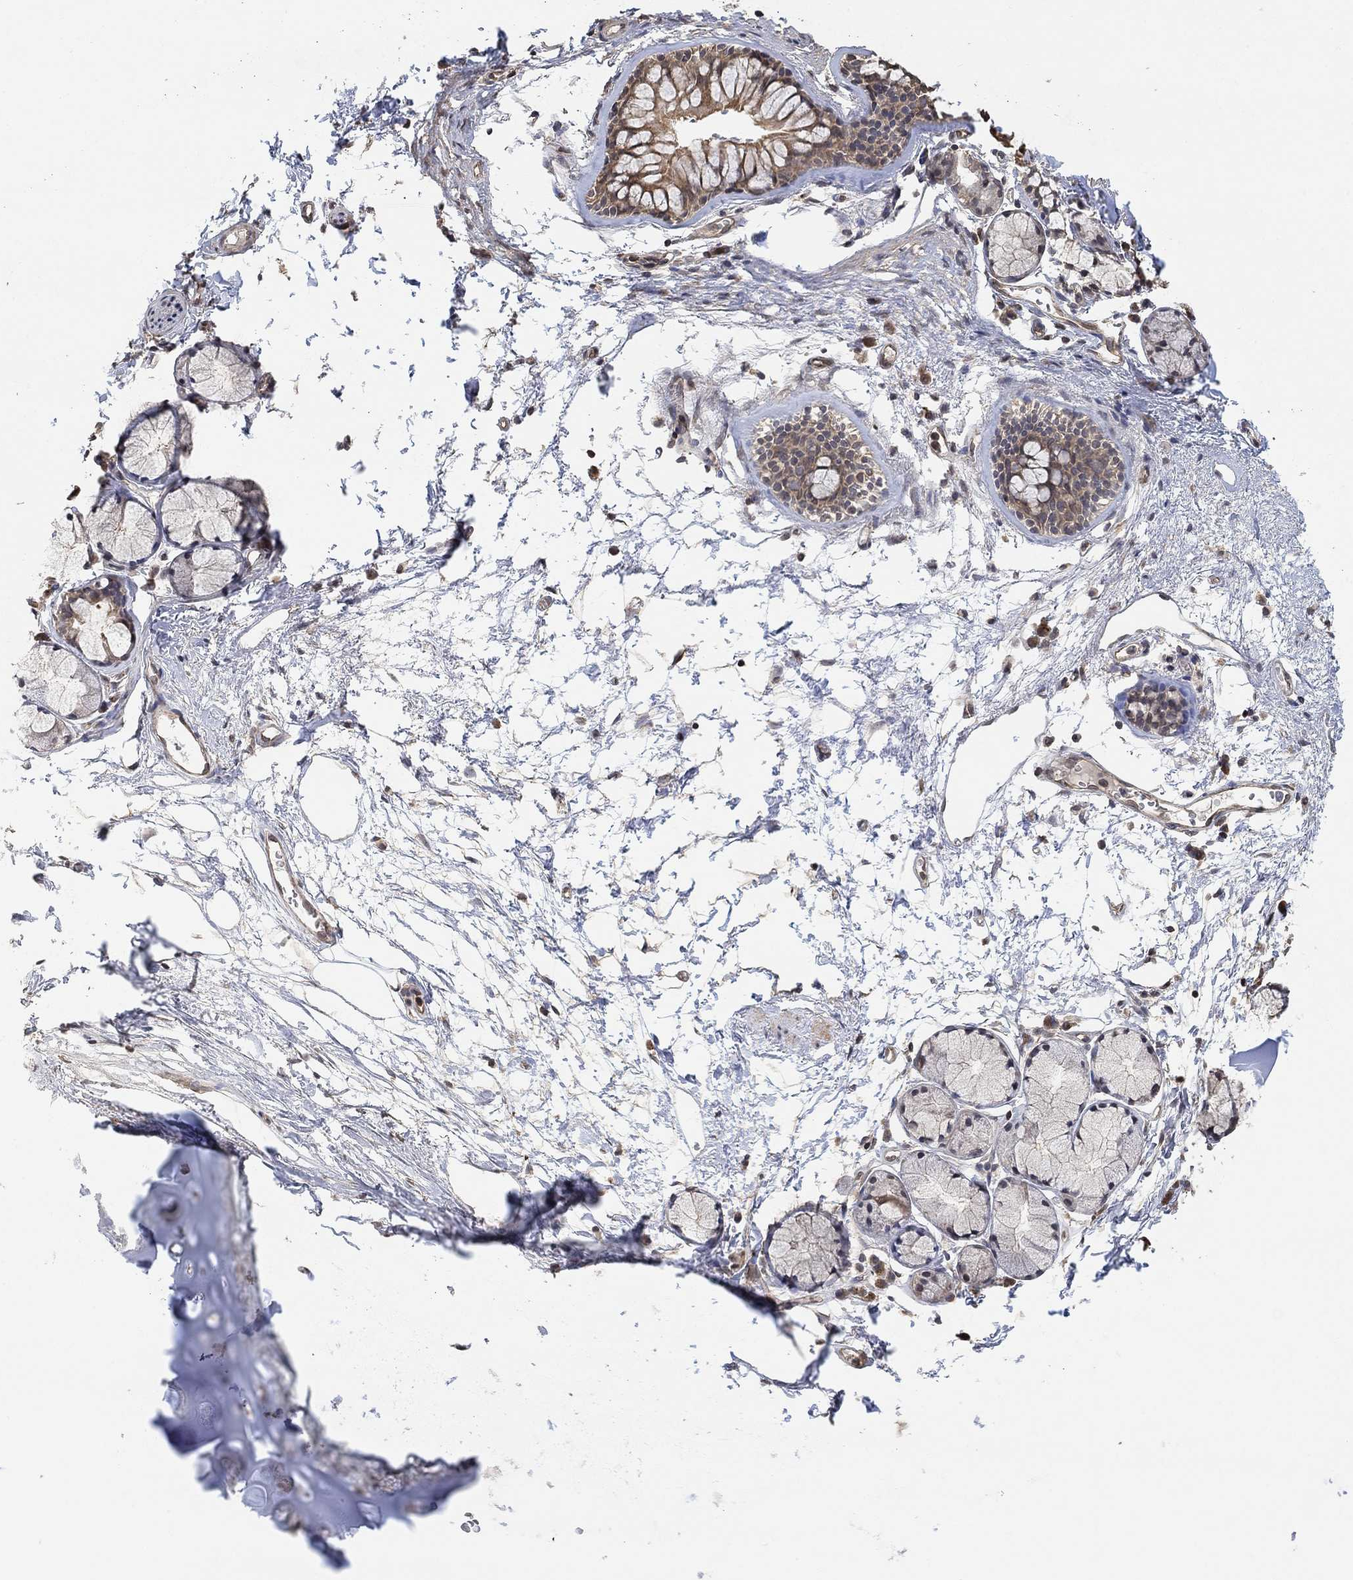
{"staining": {"intensity": "moderate", "quantity": "<25%", "location": "nuclear"}, "tissue": "adipose tissue", "cell_type": "Adipocytes", "image_type": "normal", "snomed": [{"axis": "morphology", "description": "Normal tissue, NOS"}, {"axis": "morphology", "description": "Squamous cell carcinoma, NOS"}, {"axis": "topography", "description": "Cartilage tissue"}, {"axis": "topography", "description": "Bronchus"}], "caption": "Moderate nuclear staining for a protein is seen in about <25% of adipocytes of normal adipose tissue using IHC.", "gene": "UNC5B", "patient": {"sex": "male", "age": 72}}